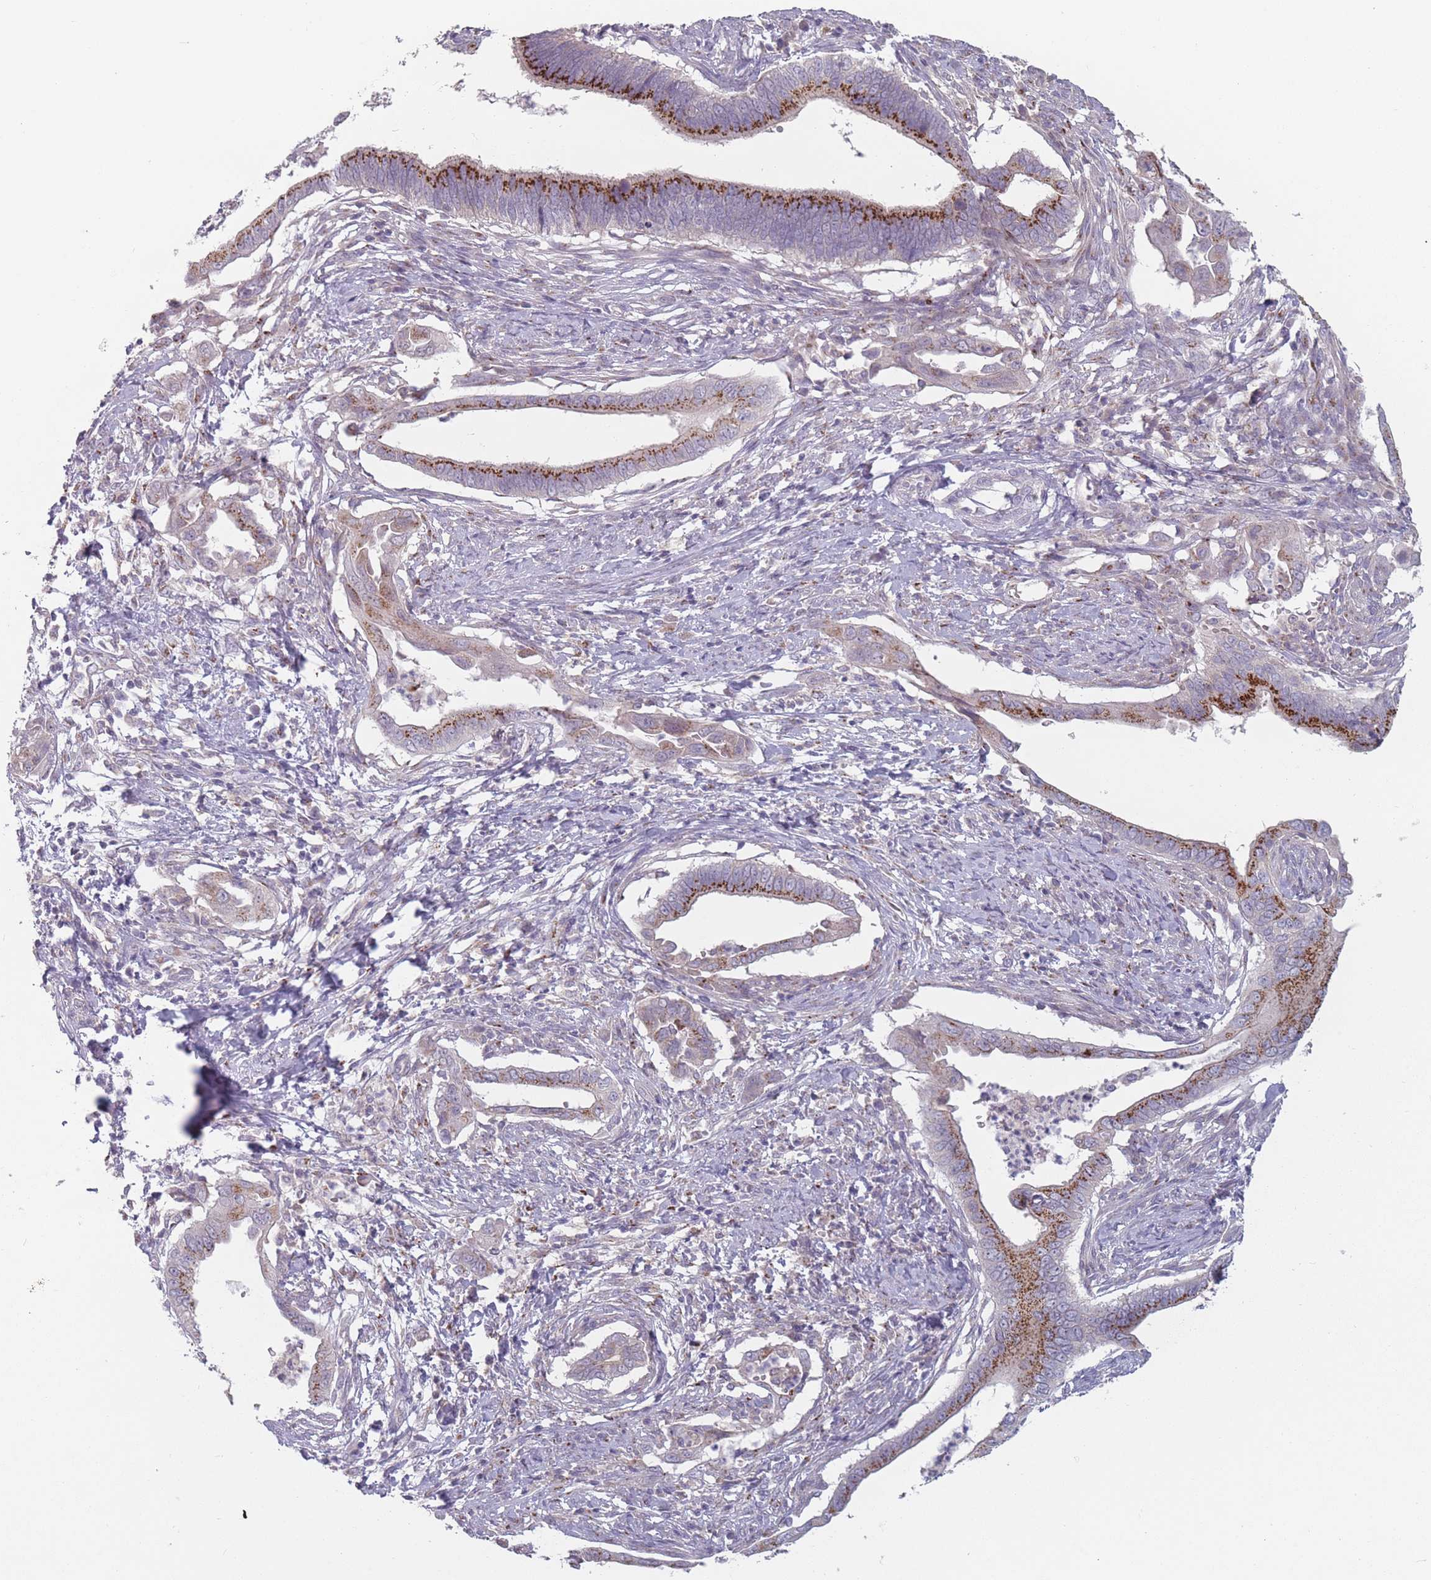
{"staining": {"intensity": "strong", "quantity": "<25%", "location": "cytoplasmic/membranous"}, "tissue": "cervical cancer", "cell_type": "Tumor cells", "image_type": "cancer", "snomed": [{"axis": "morphology", "description": "Adenocarcinoma, NOS"}, {"axis": "topography", "description": "Cervix"}], "caption": "High-power microscopy captured an IHC image of cervical cancer, revealing strong cytoplasmic/membranous expression in about <25% of tumor cells.", "gene": "AKAIN1", "patient": {"sex": "female", "age": 42}}